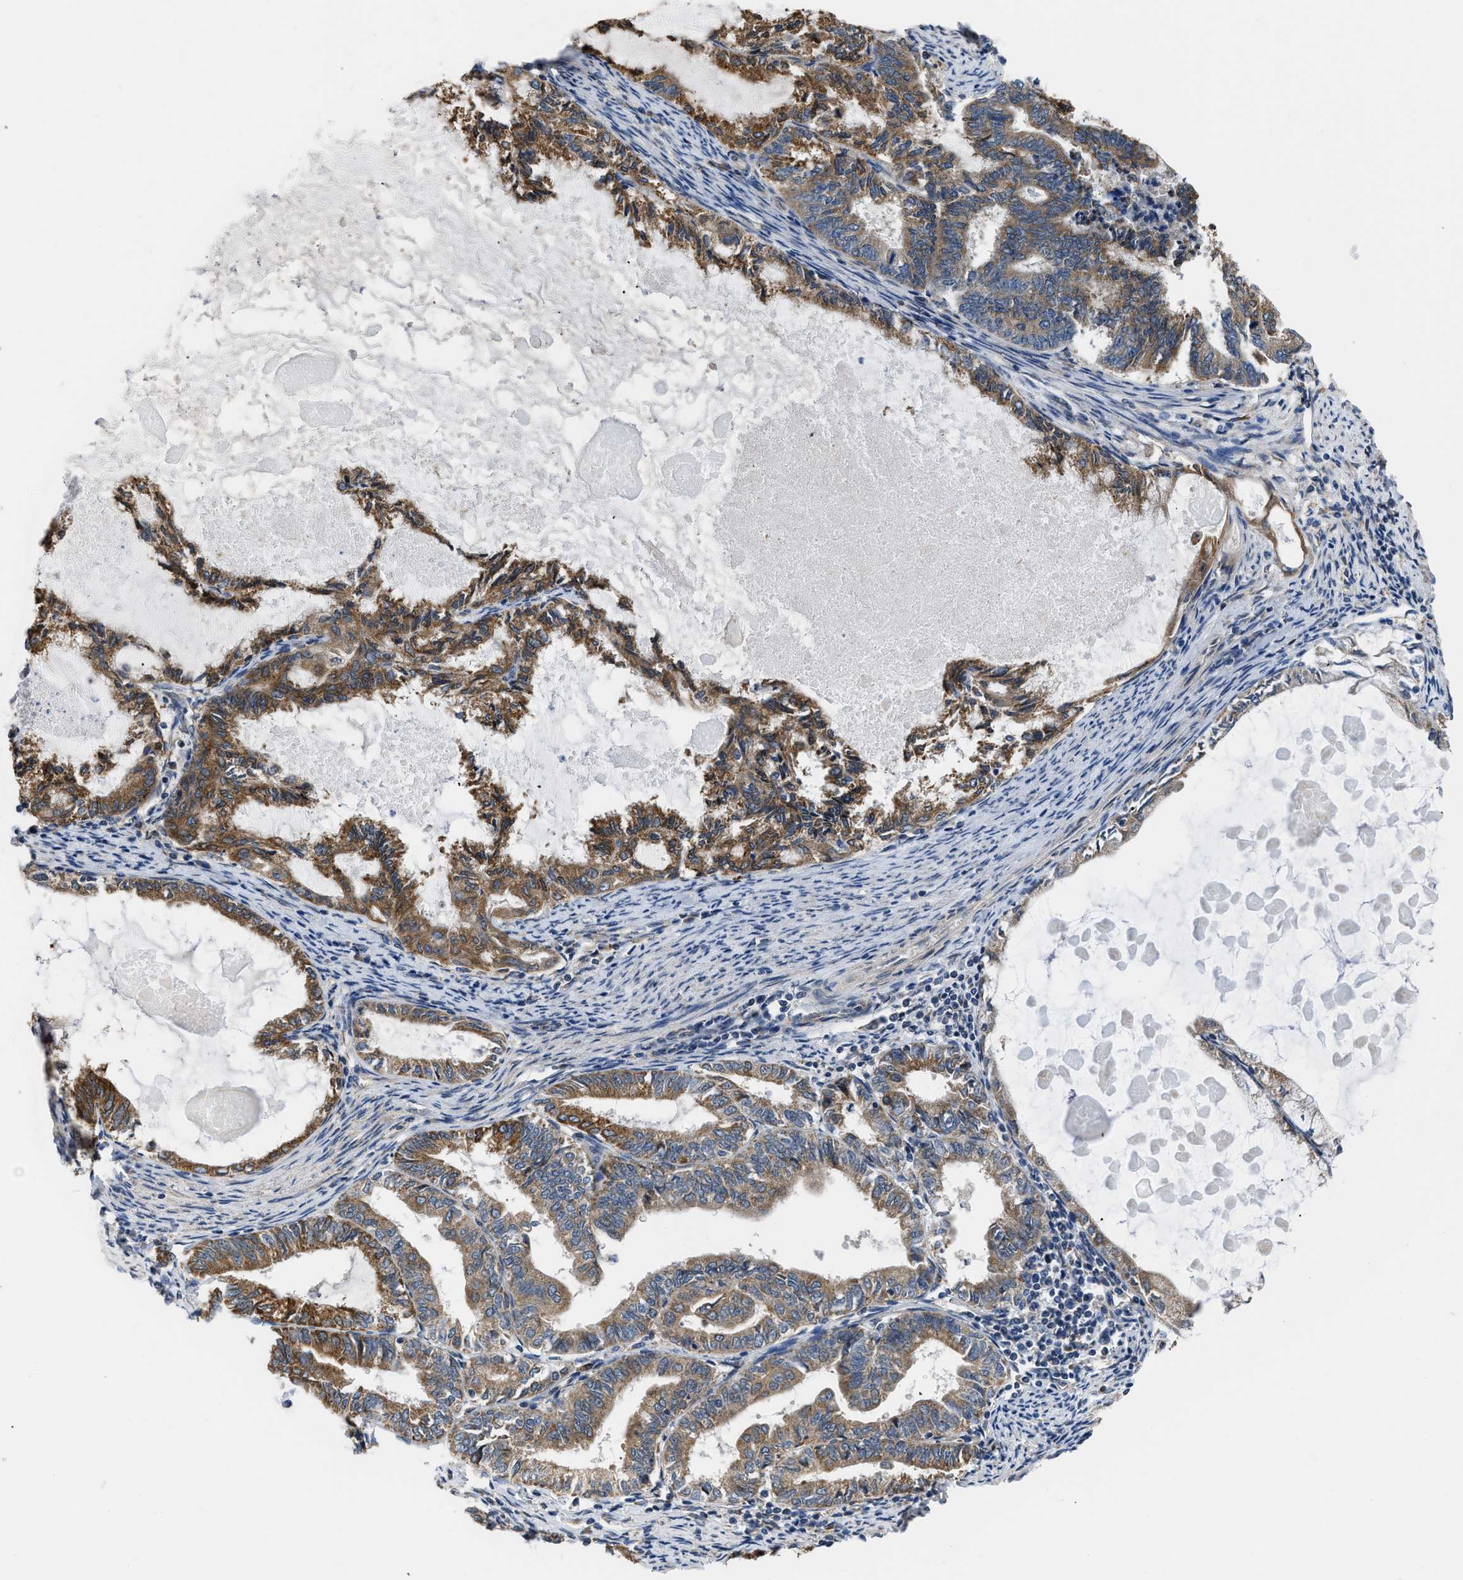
{"staining": {"intensity": "moderate", "quantity": ">75%", "location": "cytoplasmic/membranous"}, "tissue": "endometrial cancer", "cell_type": "Tumor cells", "image_type": "cancer", "snomed": [{"axis": "morphology", "description": "Adenocarcinoma, NOS"}, {"axis": "topography", "description": "Endometrium"}], "caption": "The photomicrograph displays a brown stain indicating the presence of a protein in the cytoplasmic/membranous of tumor cells in endometrial cancer.", "gene": "CEP128", "patient": {"sex": "female", "age": 86}}